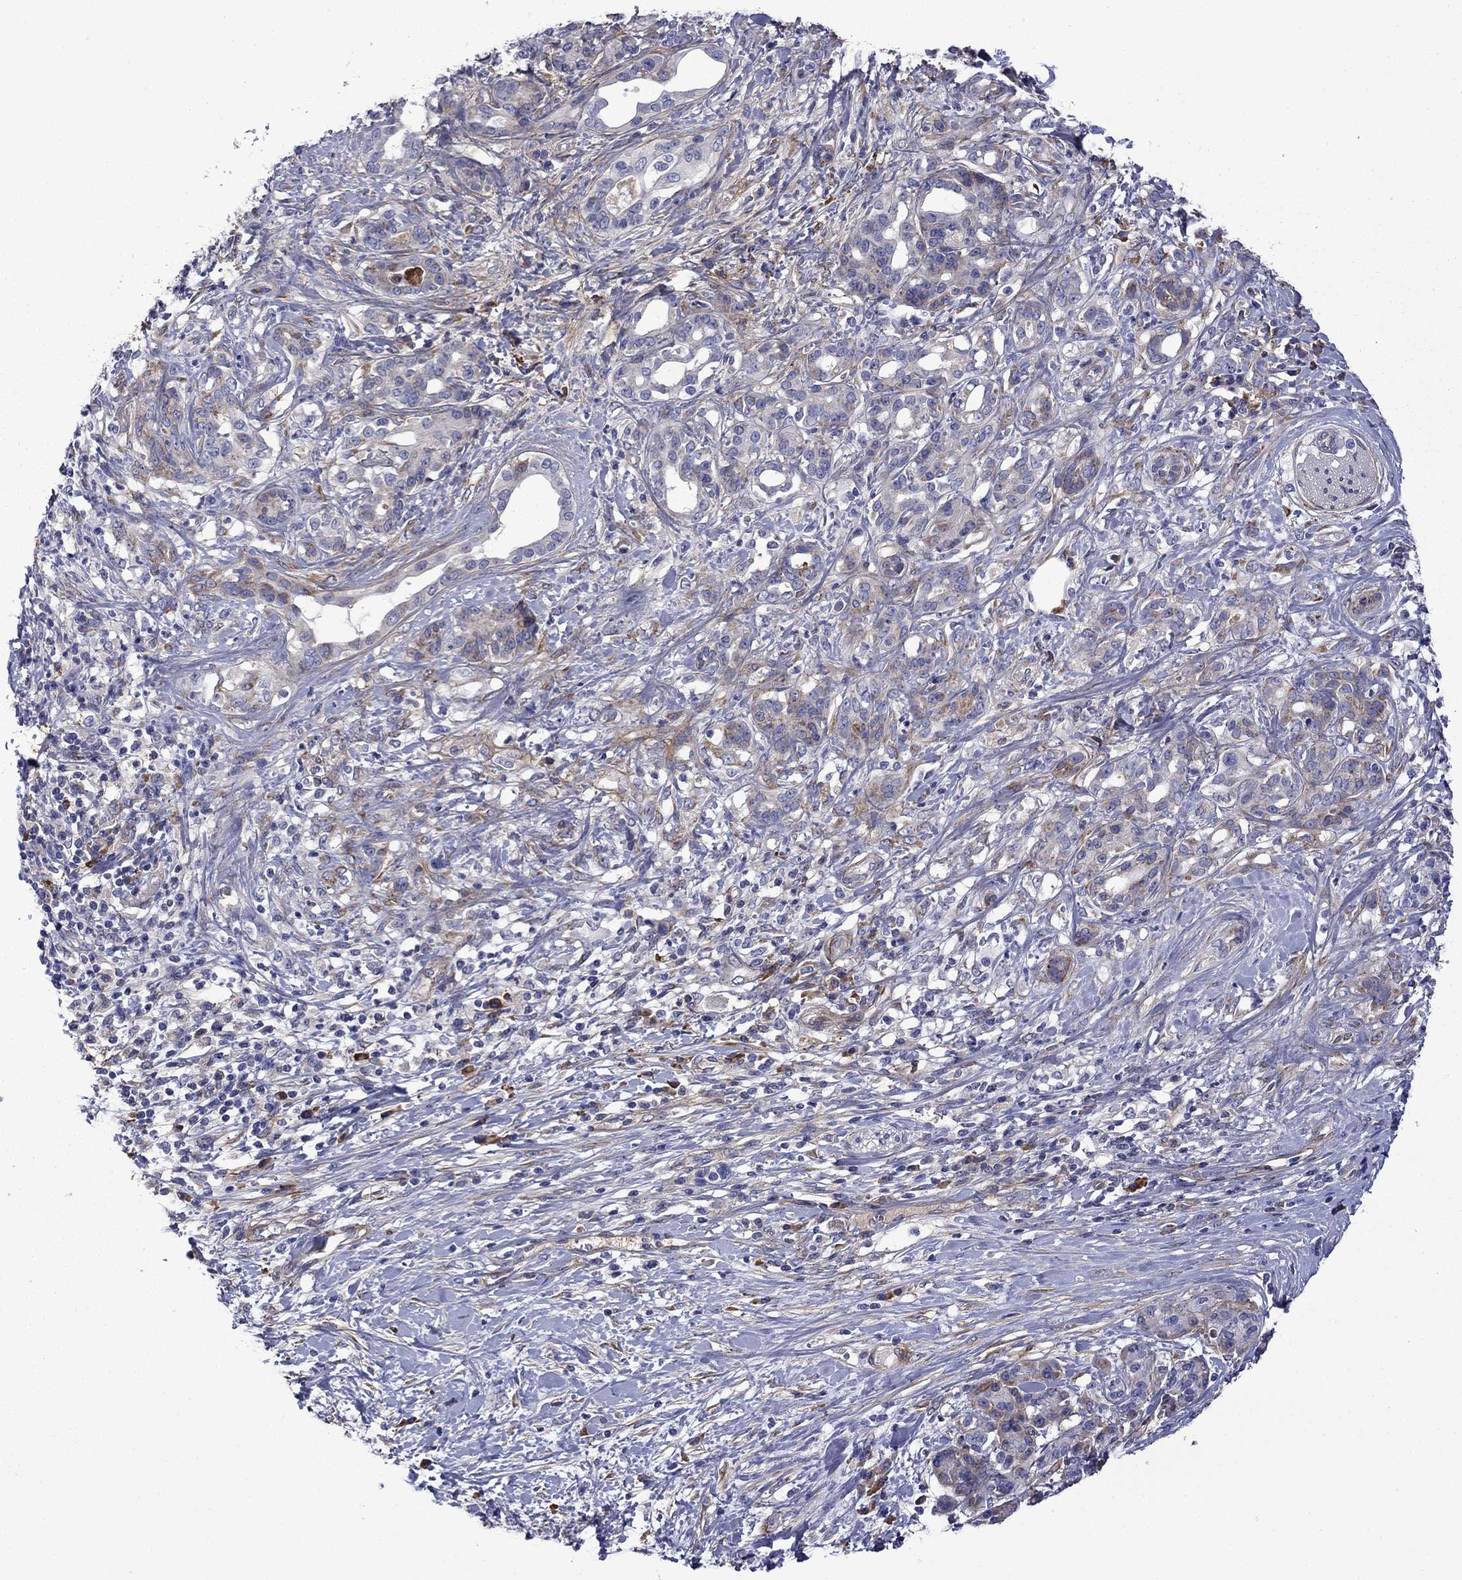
{"staining": {"intensity": "moderate", "quantity": "<25%", "location": "cytoplasmic/membranous"}, "tissue": "pancreatic cancer", "cell_type": "Tumor cells", "image_type": "cancer", "snomed": [{"axis": "morphology", "description": "Adenocarcinoma, NOS"}, {"axis": "topography", "description": "Pancreas"}], "caption": "Tumor cells show moderate cytoplasmic/membranous positivity in about <25% of cells in adenocarcinoma (pancreatic).", "gene": "HSPG2", "patient": {"sex": "female", "age": 56}}